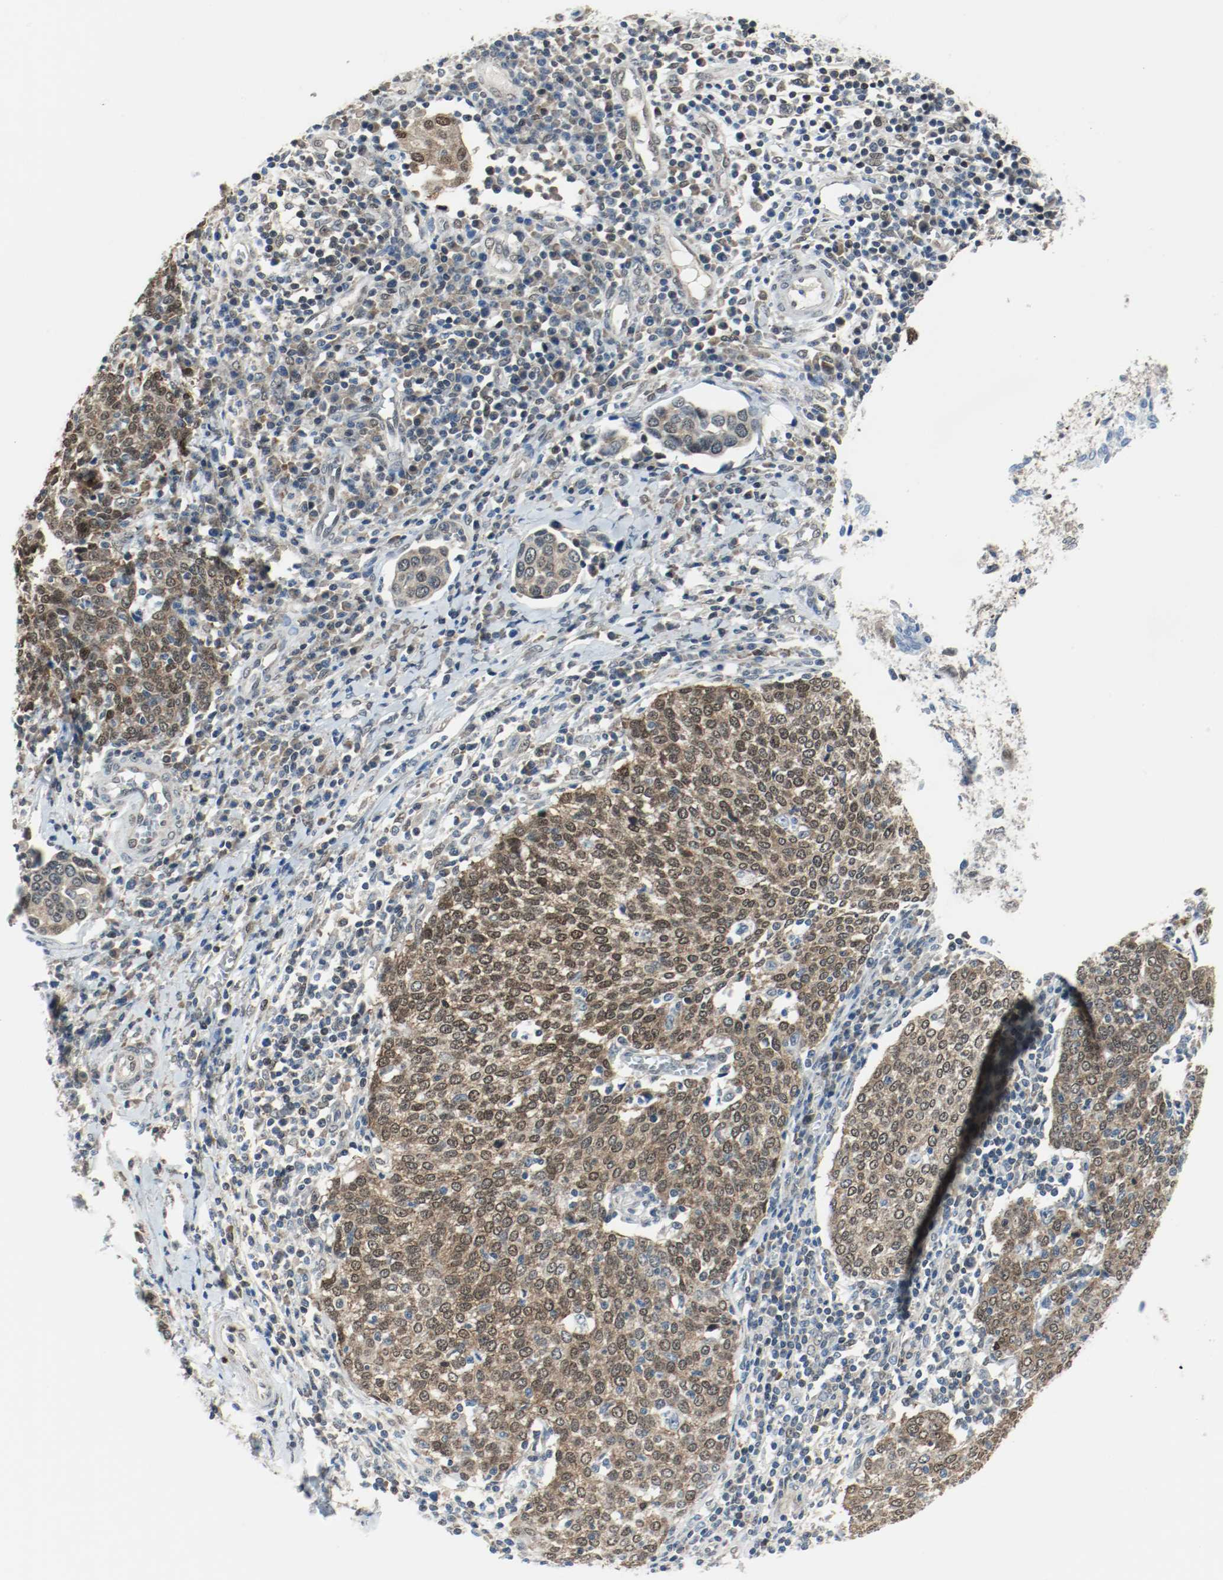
{"staining": {"intensity": "moderate", "quantity": ">75%", "location": "cytoplasmic/membranous,nuclear"}, "tissue": "cervical cancer", "cell_type": "Tumor cells", "image_type": "cancer", "snomed": [{"axis": "morphology", "description": "Squamous cell carcinoma, NOS"}, {"axis": "topography", "description": "Cervix"}], "caption": "This histopathology image exhibits immunohistochemistry staining of cervical squamous cell carcinoma, with medium moderate cytoplasmic/membranous and nuclear expression in approximately >75% of tumor cells.", "gene": "PPME1", "patient": {"sex": "female", "age": 40}}